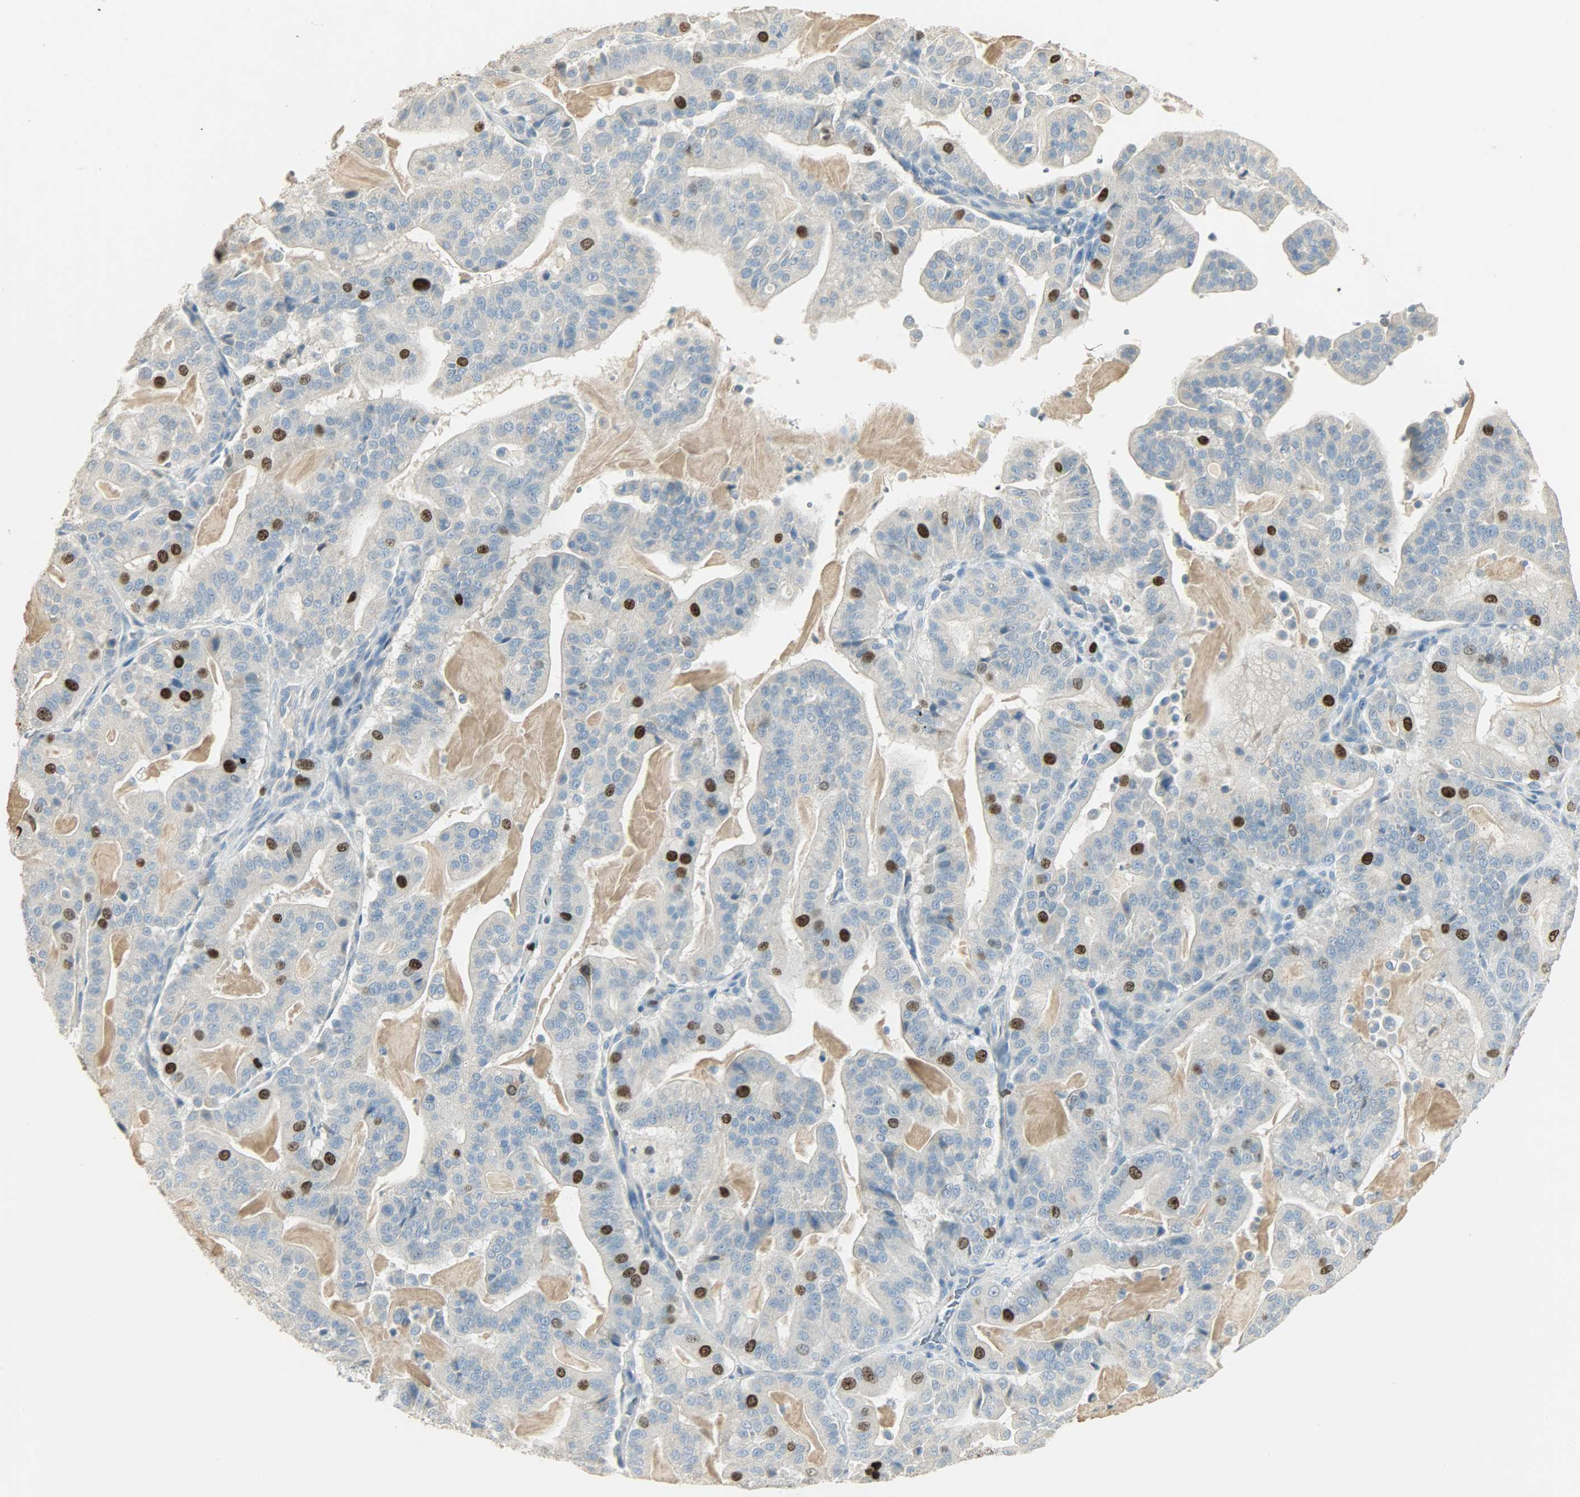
{"staining": {"intensity": "strong", "quantity": "<25%", "location": "cytoplasmic/membranous,nuclear"}, "tissue": "pancreatic cancer", "cell_type": "Tumor cells", "image_type": "cancer", "snomed": [{"axis": "morphology", "description": "Adenocarcinoma, NOS"}, {"axis": "topography", "description": "Pancreas"}], "caption": "The immunohistochemical stain shows strong cytoplasmic/membranous and nuclear staining in tumor cells of pancreatic adenocarcinoma tissue.", "gene": "TPX2", "patient": {"sex": "male", "age": 63}}